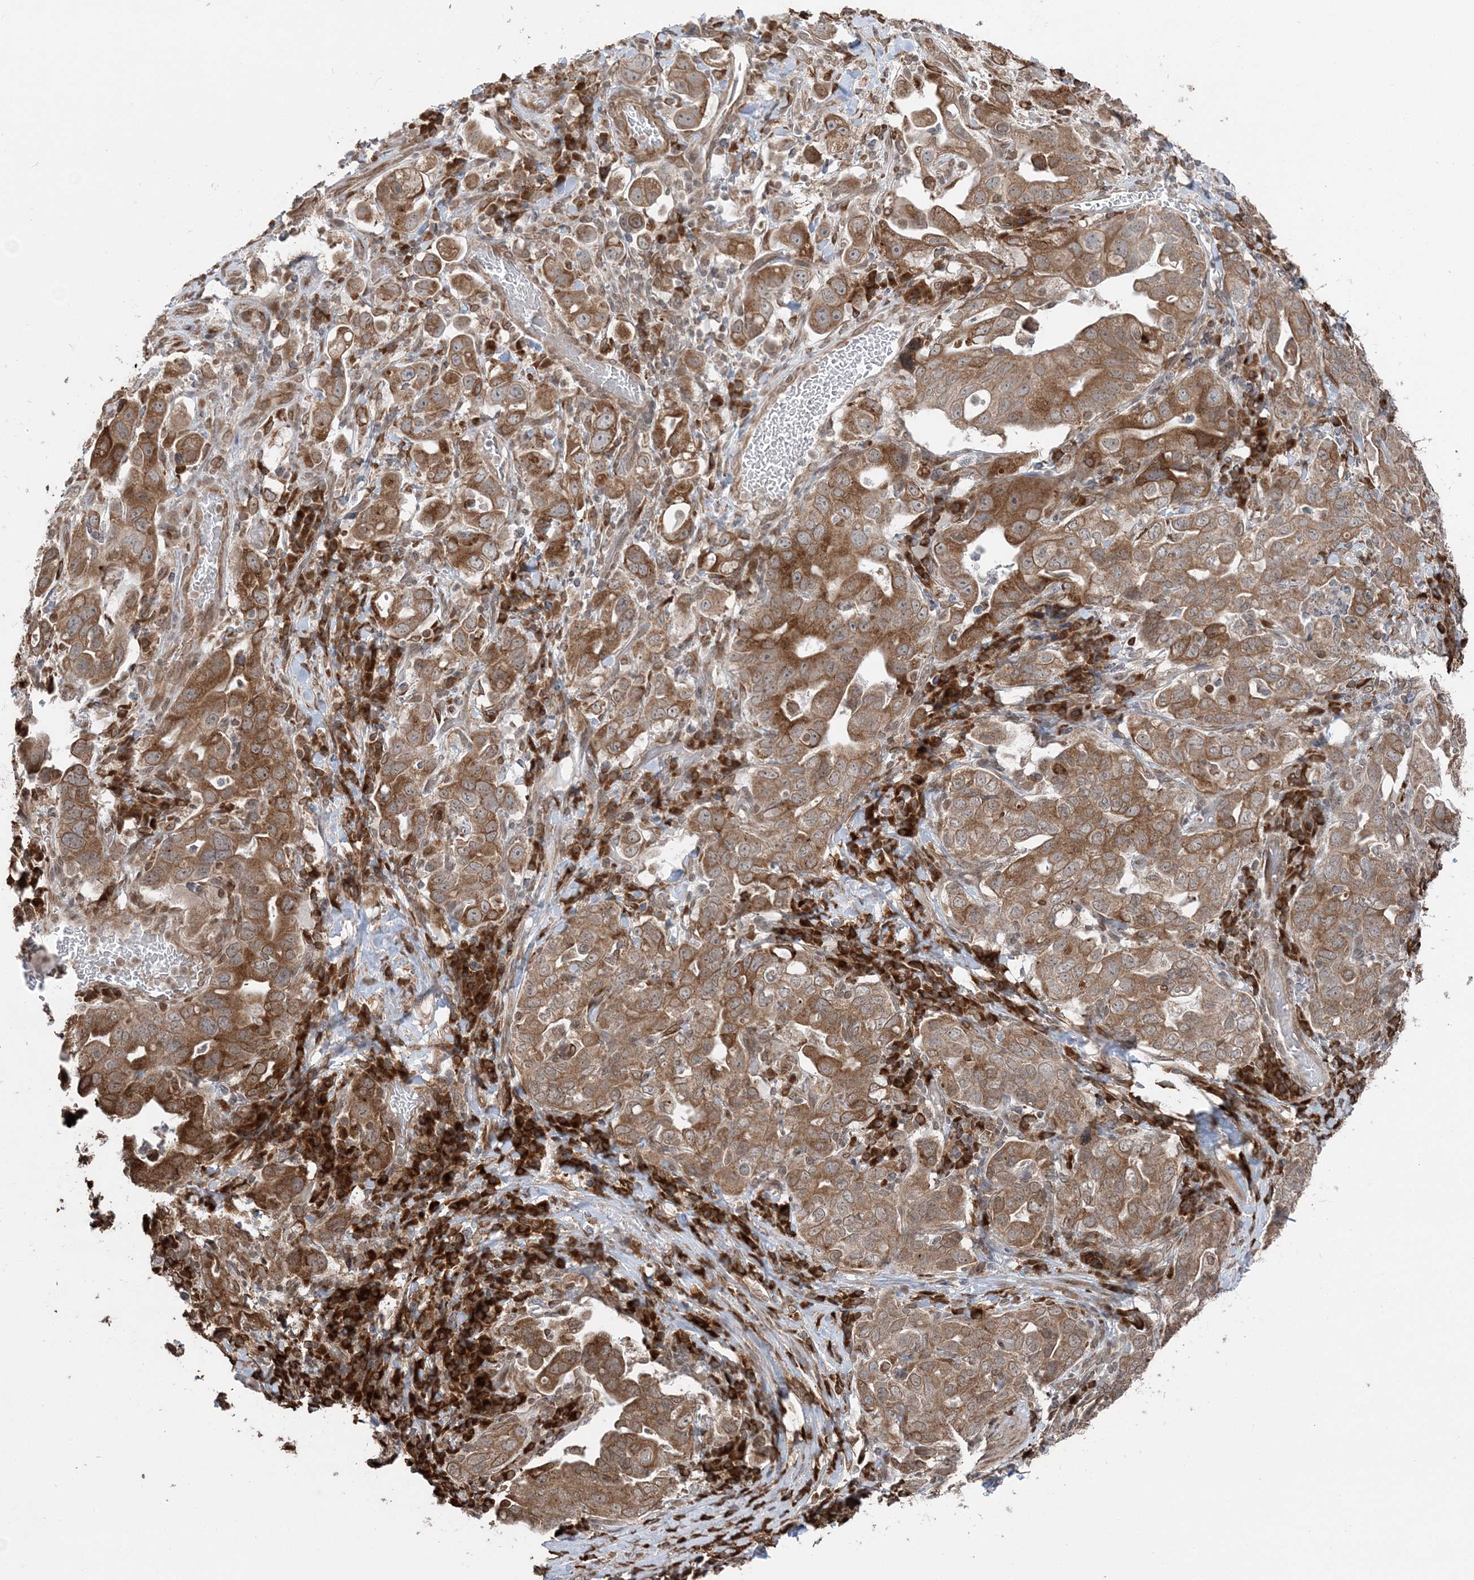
{"staining": {"intensity": "moderate", "quantity": ">75%", "location": "cytoplasmic/membranous"}, "tissue": "stomach cancer", "cell_type": "Tumor cells", "image_type": "cancer", "snomed": [{"axis": "morphology", "description": "Adenocarcinoma, NOS"}, {"axis": "topography", "description": "Stomach, upper"}], "caption": "A histopathology image showing moderate cytoplasmic/membranous expression in about >75% of tumor cells in stomach cancer, as visualized by brown immunohistochemical staining.", "gene": "TMED10", "patient": {"sex": "male", "age": 62}}